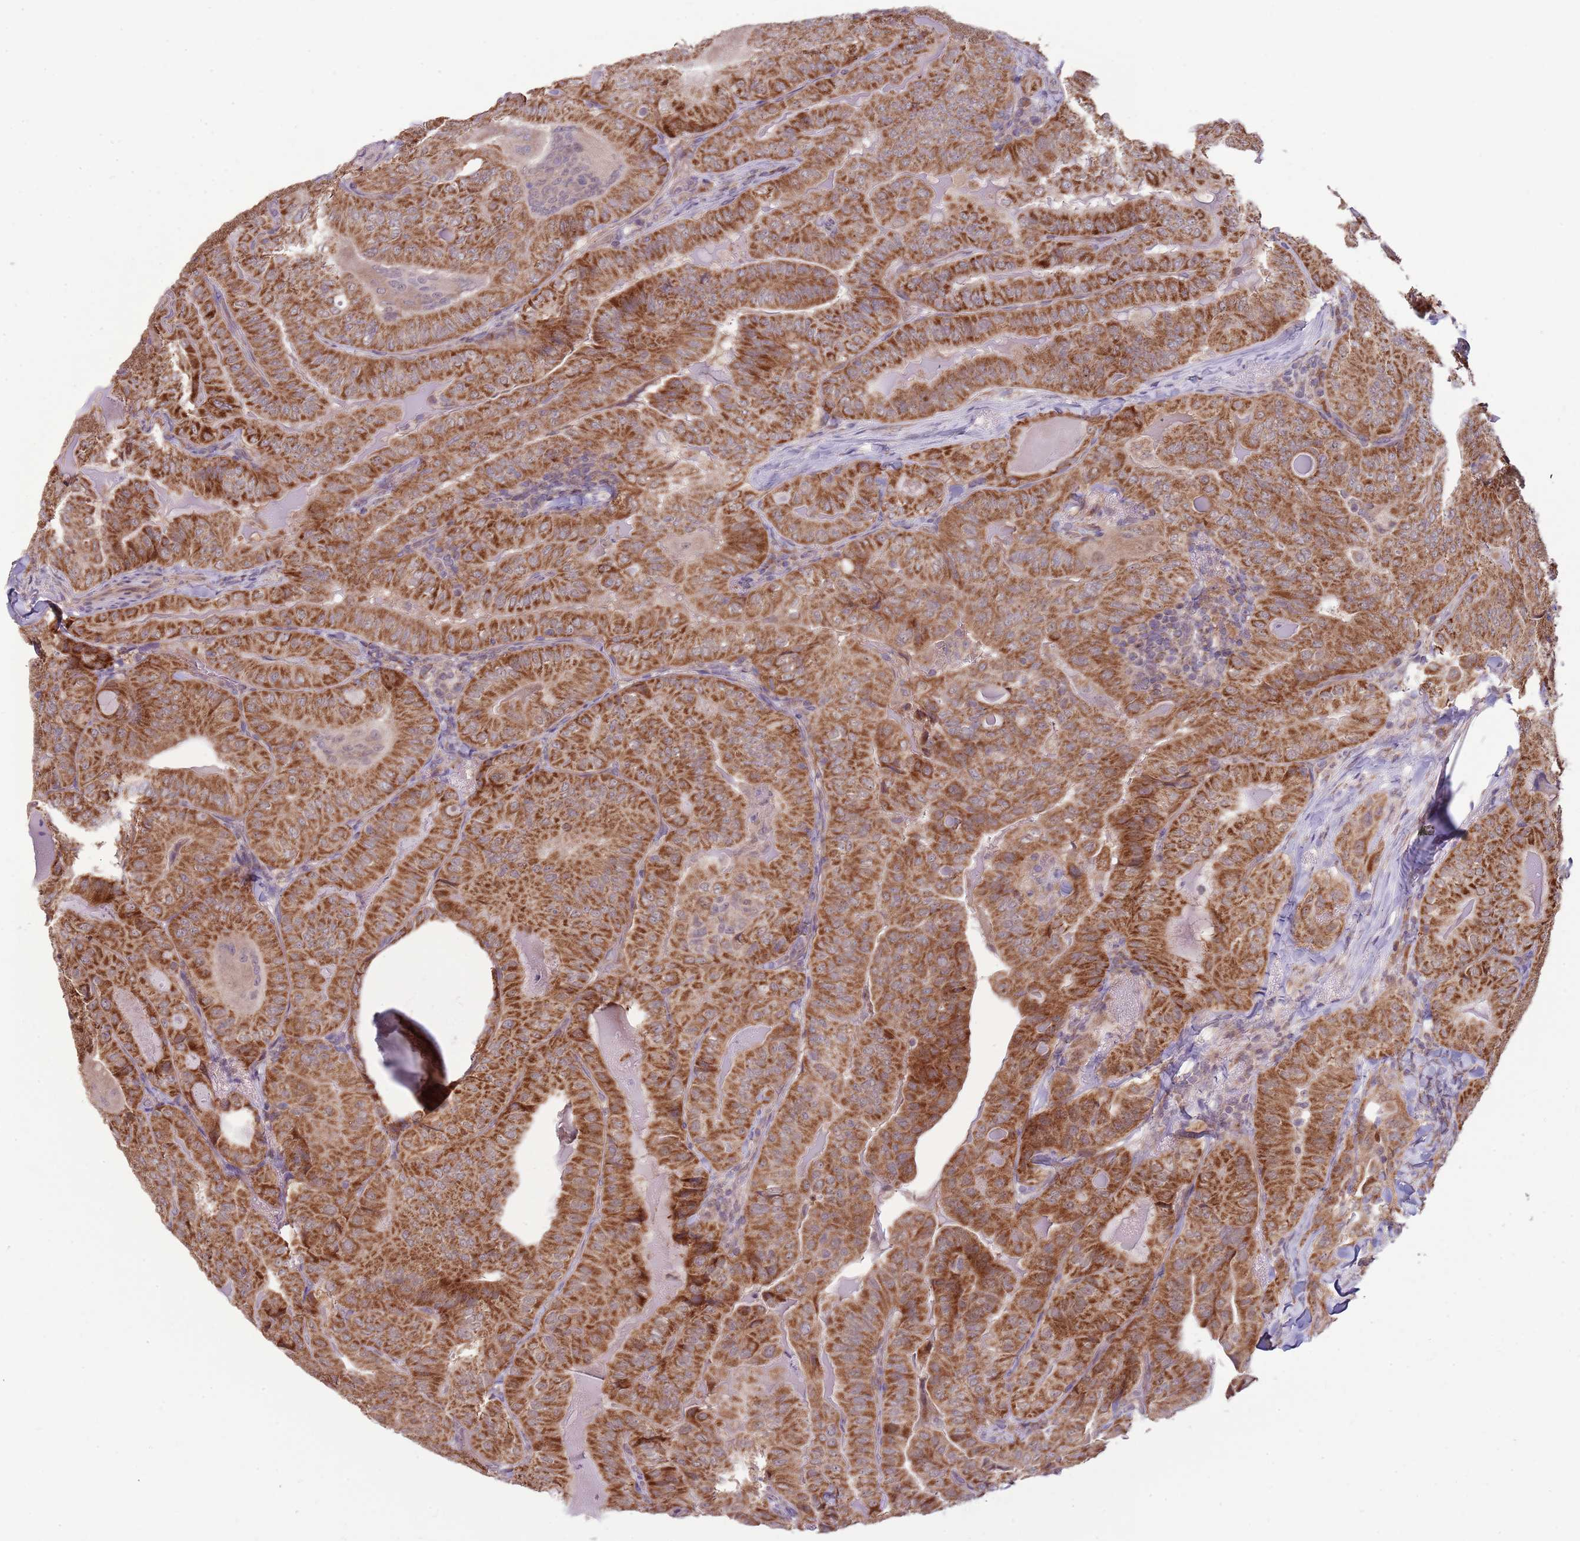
{"staining": {"intensity": "strong", "quantity": ">75%", "location": "cytoplasmic/membranous"}, "tissue": "thyroid cancer", "cell_type": "Tumor cells", "image_type": "cancer", "snomed": [{"axis": "morphology", "description": "Papillary adenocarcinoma, NOS"}, {"axis": "topography", "description": "Thyroid gland"}], "caption": "Strong cytoplasmic/membranous staining is seen in about >75% of tumor cells in thyroid cancer.", "gene": "RNF181", "patient": {"sex": "female", "age": 68}}